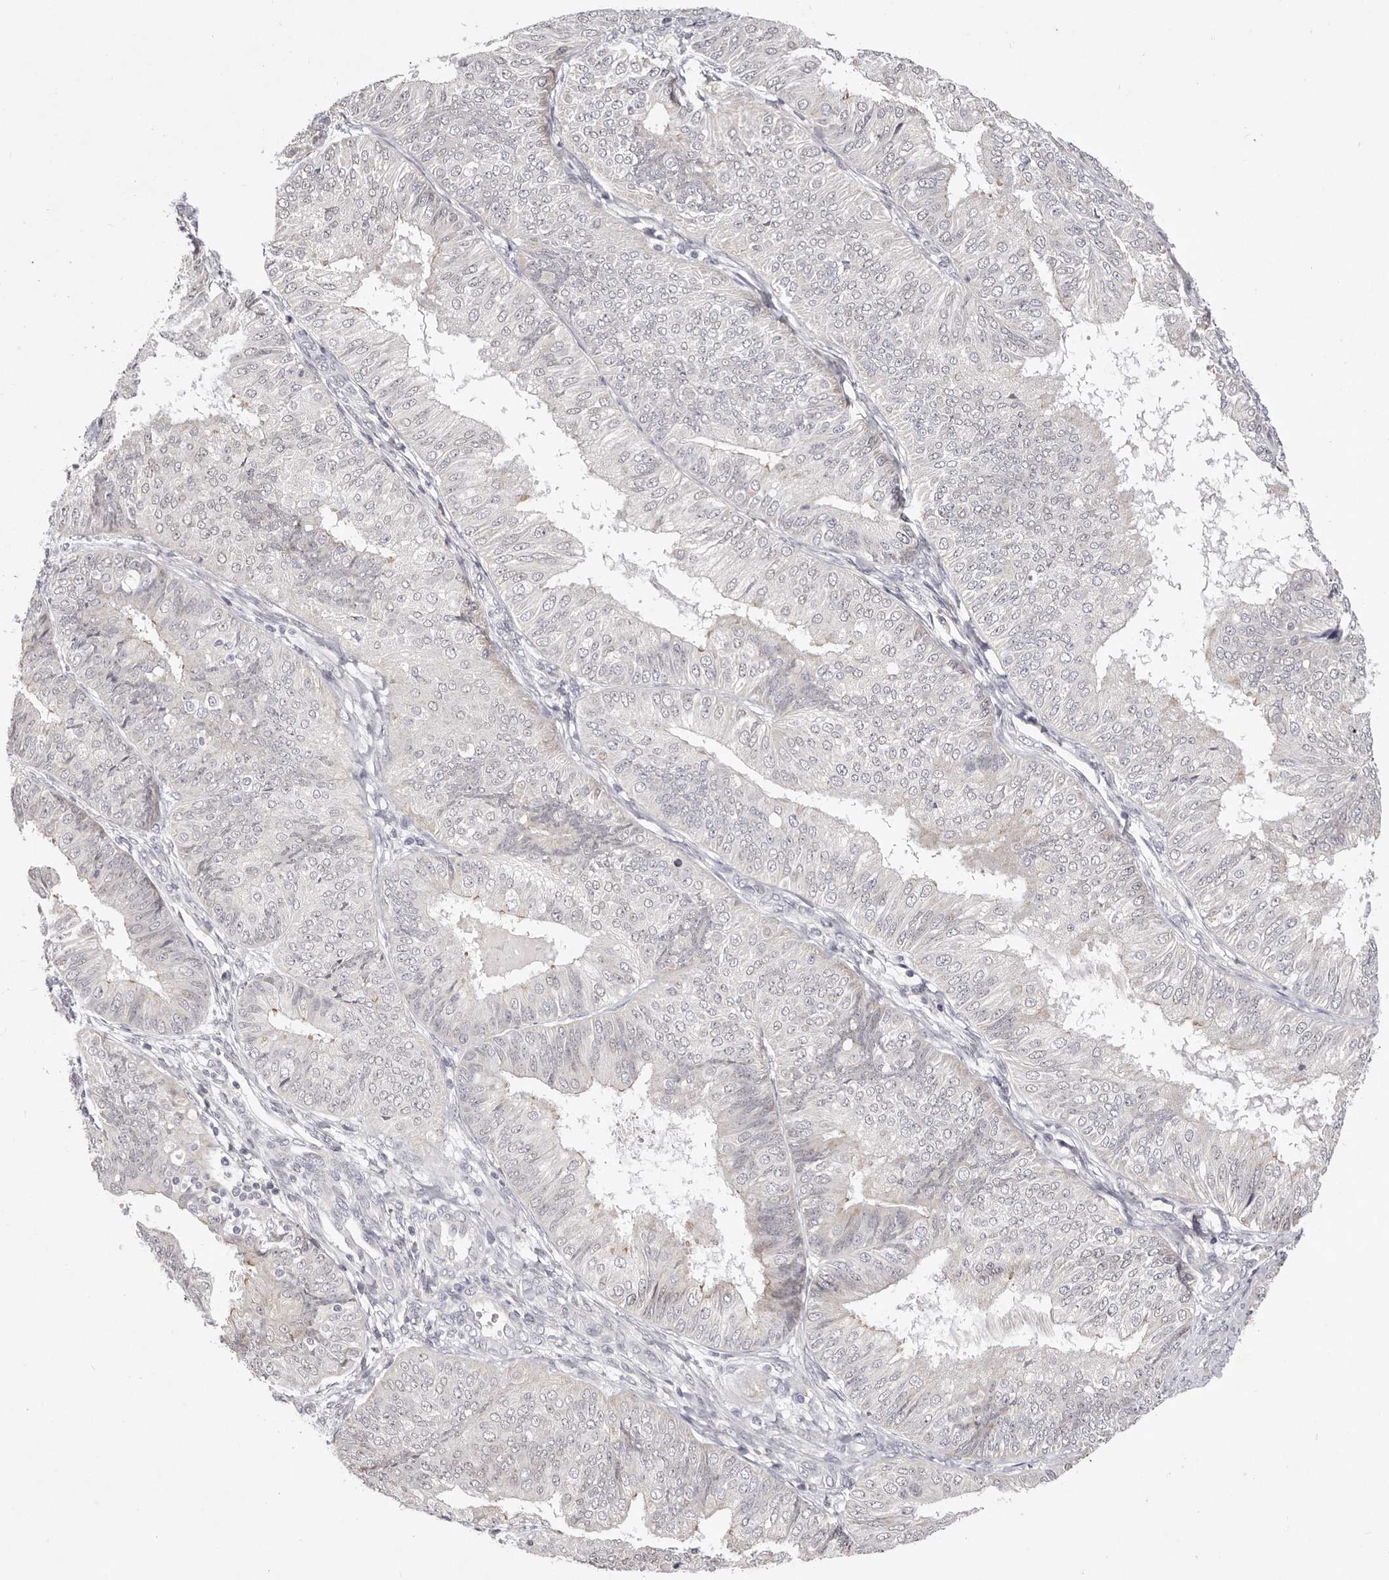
{"staining": {"intensity": "negative", "quantity": "none", "location": "none"}, "tissue": "endometrial cancer", "cell_type": "Tumor cells", "image_type": "cancer", "snomed": [{"axis": "morphology", "description": "Adenocarcinoma, NOS"}, {"axis": "topography", "description": "Endometrium"}], "caption": "Tumor cells show no significant protein staining in endometrial adenocarcinoma.", "gene": "GARNL3", "patient": {"sex": "female", "age": 58}}